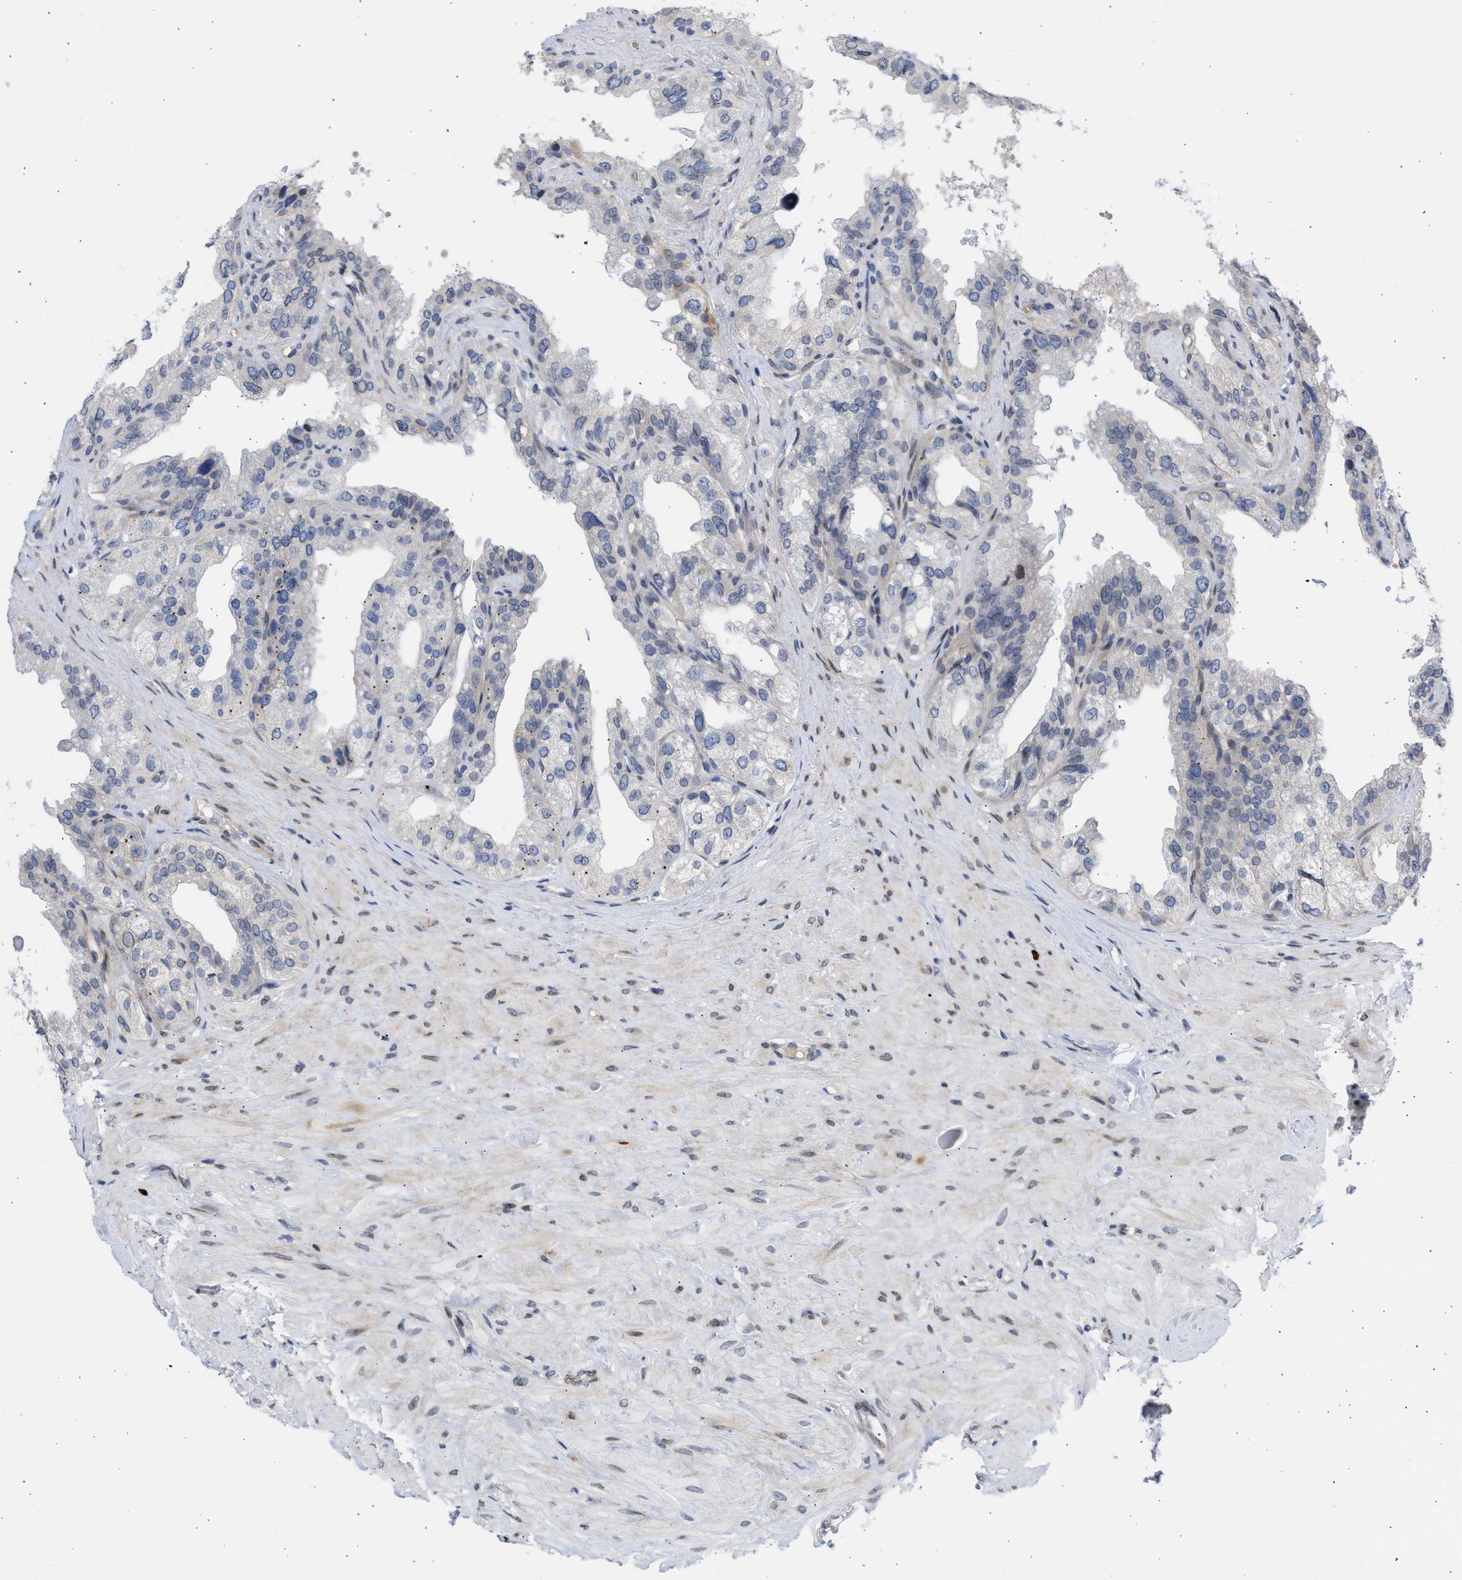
{"staining": {"intensity": "negative", "quantity": "none", "location": "none"}, "tissue": "seminal vesicle", "cell_type": "Glandular cells", "image_type": "normal", "snomed": [{"axis": "morphology", "description": "Normal tissue, NOS"}, {"axis": "topography", "description": "Seminal veicle"}], "caption": "This is a micrograph of immunohistochemistry staining of unremarkable seminal vesicle, which shows no staining in glandular cells.", "gene": "NUP35", "patient": {"sex": "male", "age": 68}}